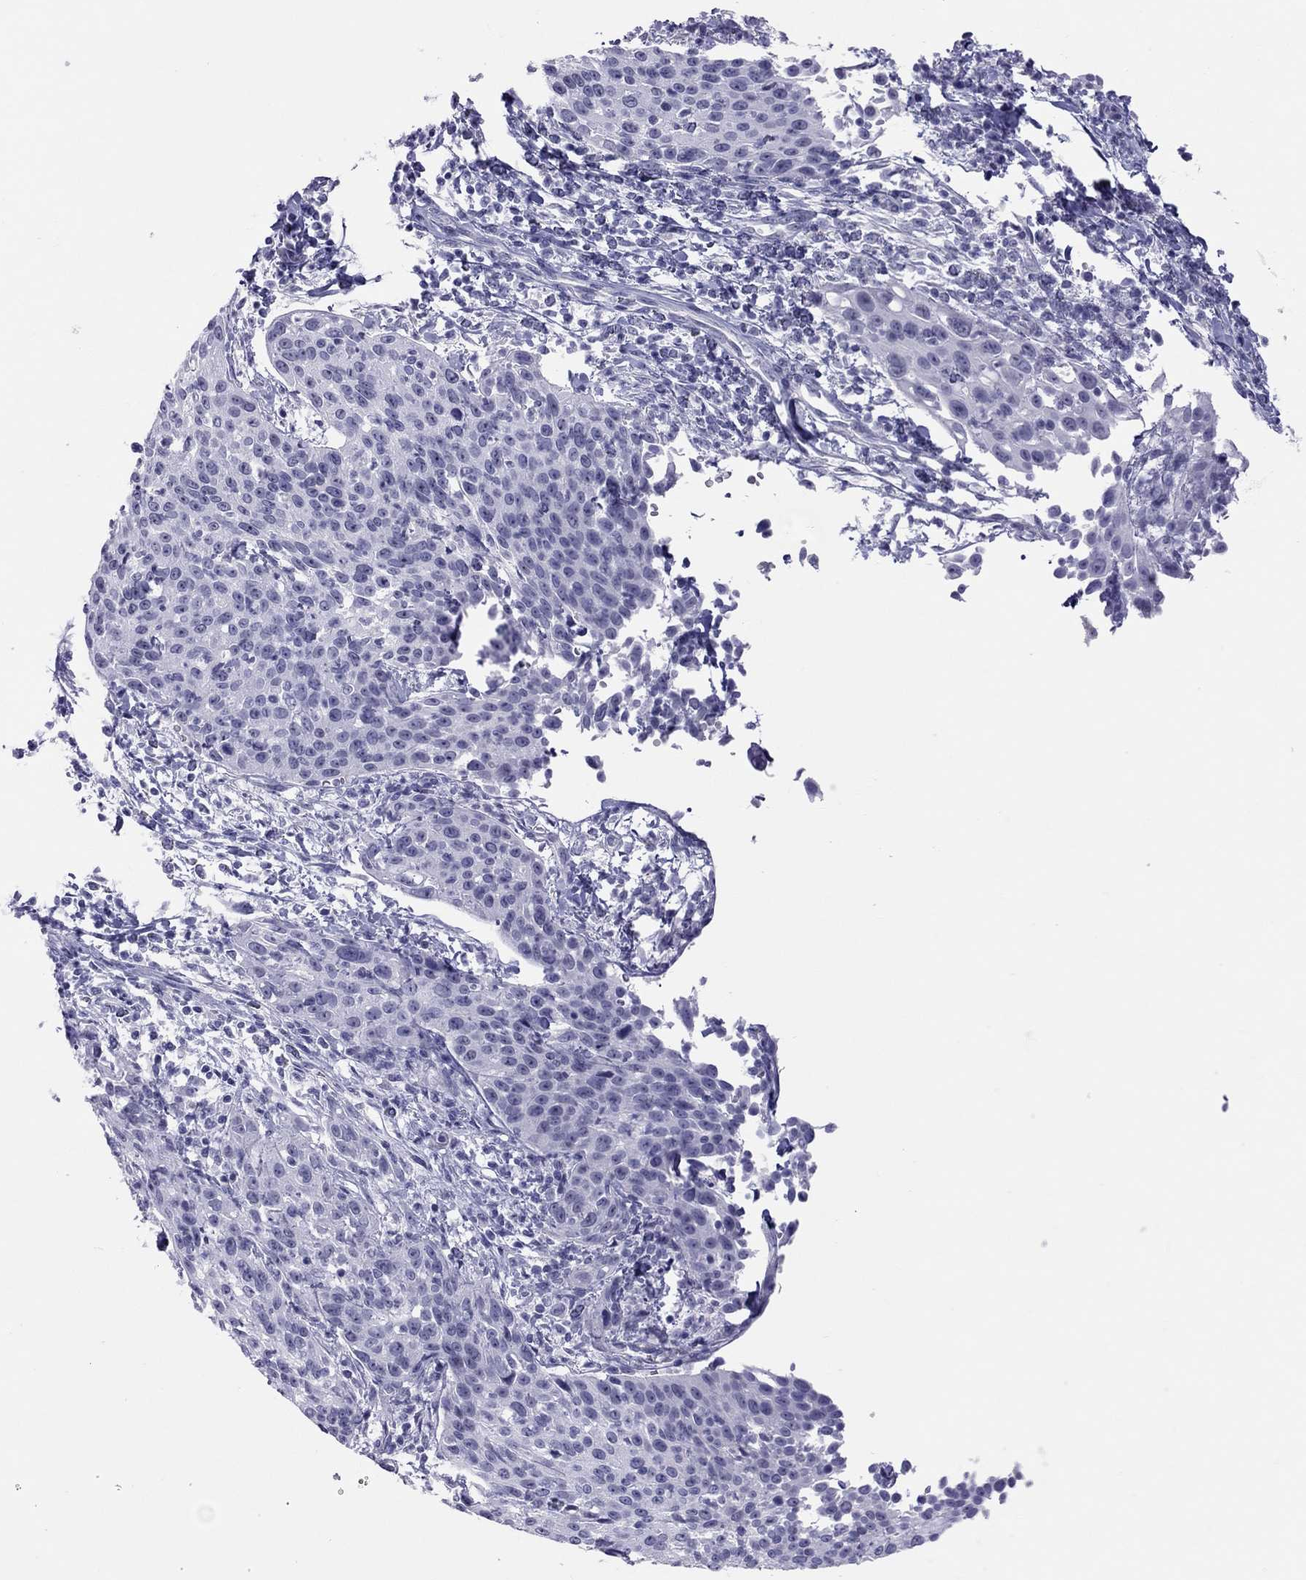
{"staining": {"intensity": "negative", "quantity": "none", "location": "none"}, "tissue": "cervical cancer", "cell_type": "Tumor cells", "image_type": "cancer", "snomed": [{"axis": "morphology", "description": "Squamous cell carcinoma, NOS"}, {"axis": "topography", "description": "Cervix"}], "caption": "Photomicrograph shows no significant protein positivity in tumor cells of cervical cancer (squamous cell carcinoma).", "gene": "STAG3", "patient": {"sex": "female", "age": 26}}